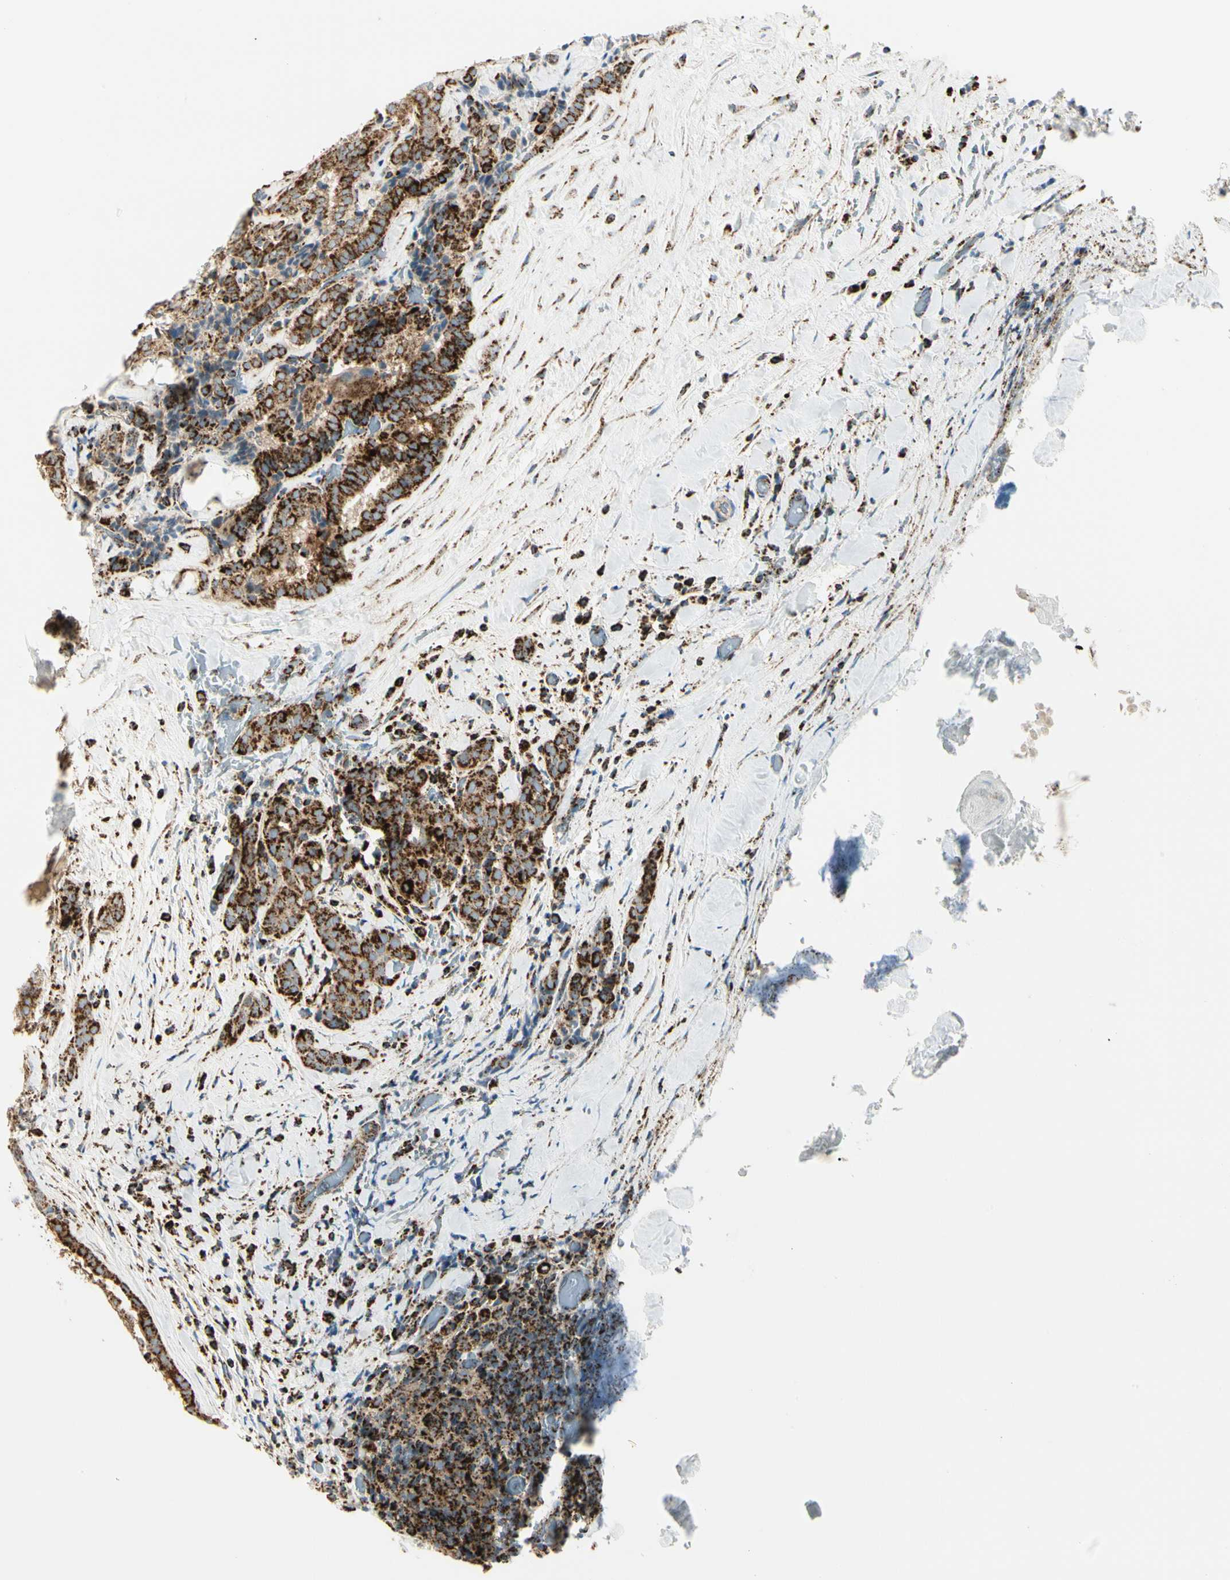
{"staining": {"intensity": "strong", "quantity": ">75%", "location": "cytoplasmic/membranous"}, "tissue": "thyroid cancer", "cell_type": "Tumor cells", "image_type": "cancer", "snomed": [{"axis": "morphology", "description": "Normal tissue, NOS"}, {"axis": "morphology", "description": "Papillary adenocarcinoma, NOS"}, {"axis": "topography", "description": "Thyroid gland"}], "caption": "Human thyroid papillary adenocarcinoma stained for a protein (brown) exhibits strong cytoplasmic/membranous positive expression in approximately >75% of tumor cells.", "gene": "ME2", "patient": {"sex": "female", "age": 30}}